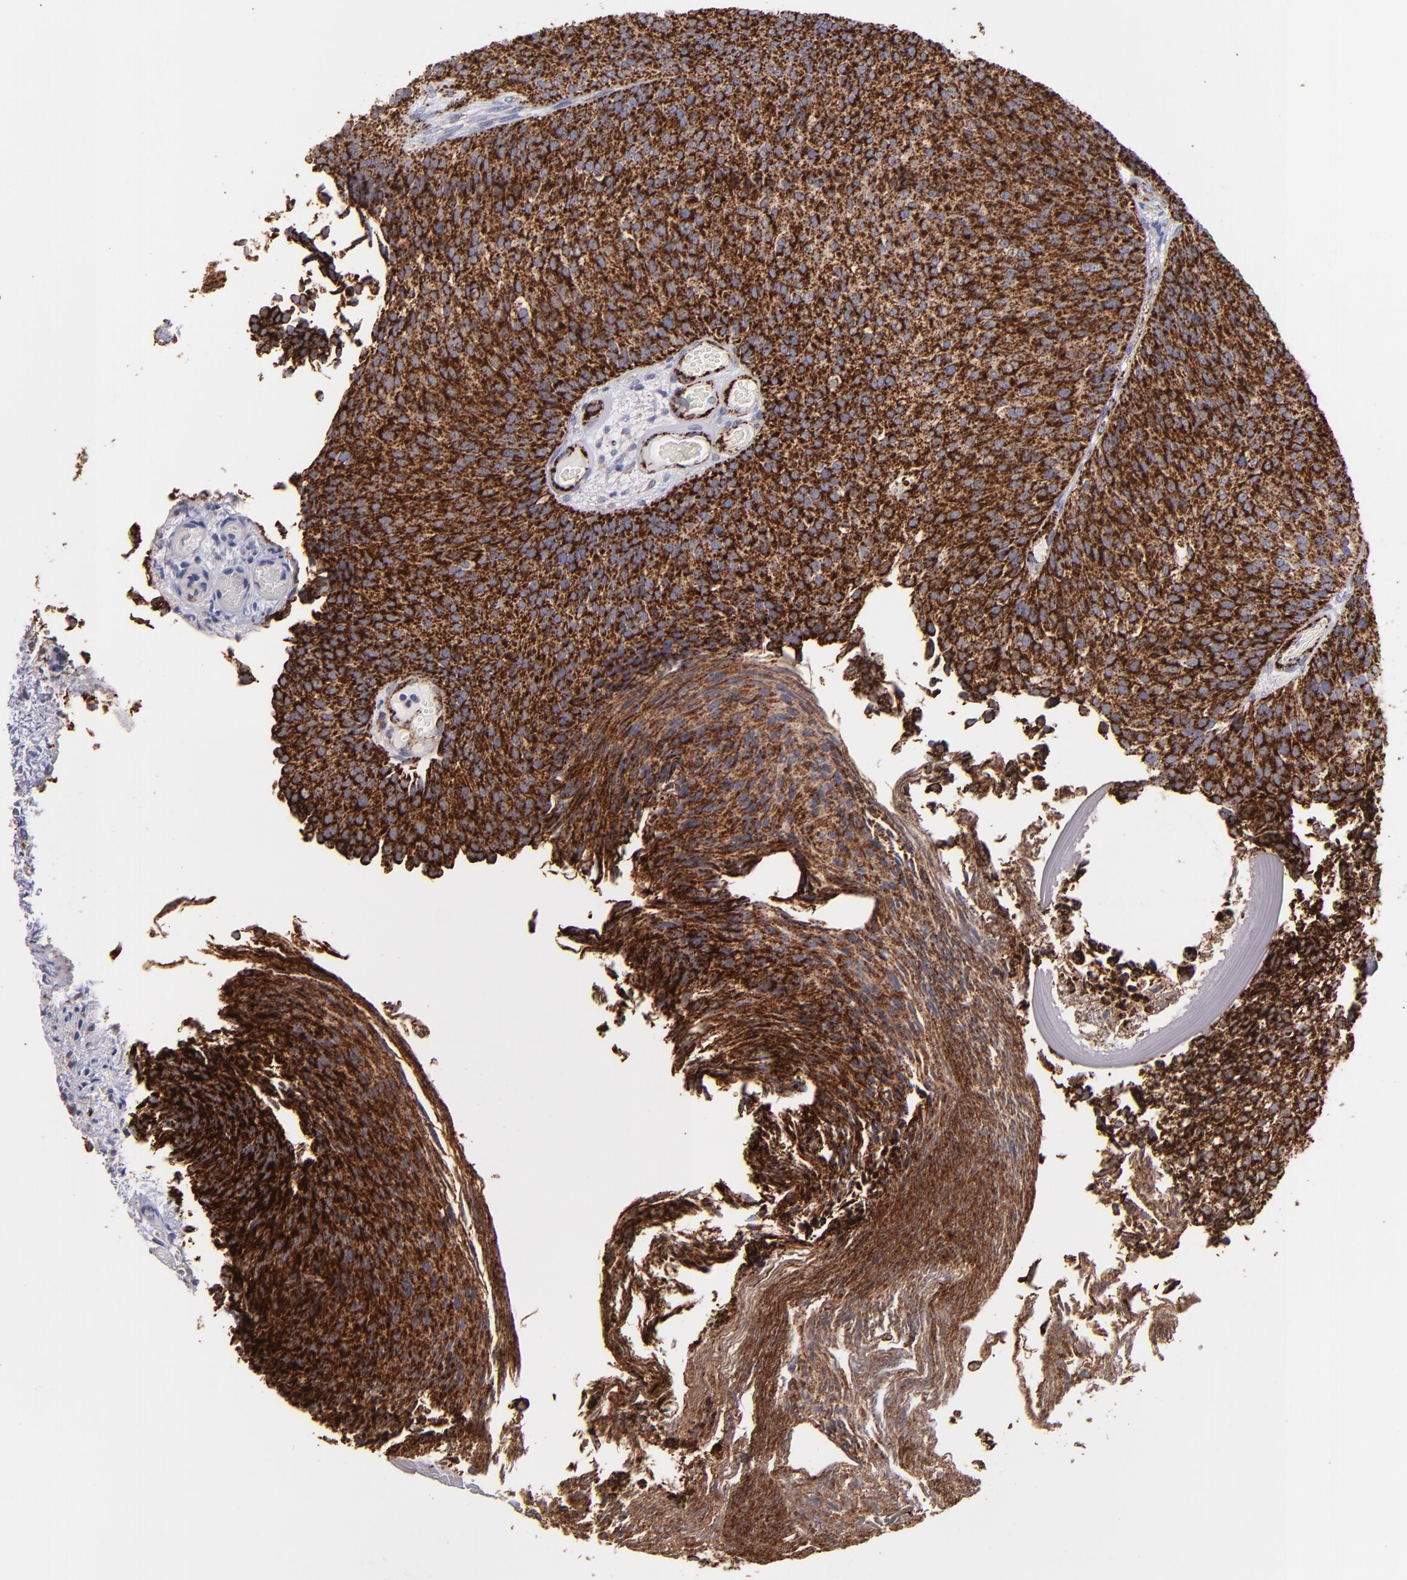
{"staining": {"intensity": "strong", "quantity": ">75%", "location": "cytoplasmic/membranous"}, "tissue": "urothelial cancer", "cell_type": "Tumor cells", "image_type": "cancer", "snomed": [{"axis": "morphology", "description": "Urothelial carcinoma, Low grade"}, {"axis": "topography", "description": "Urinary bladder"}], "caption": "The histopathology image shows a brown stain indicating the presence of a protein in the cytoplasmic/membranous of tumor cells in urothelial cancer.", "gene": "MAOB", "patient": {"sex": "male", "age": 84}}